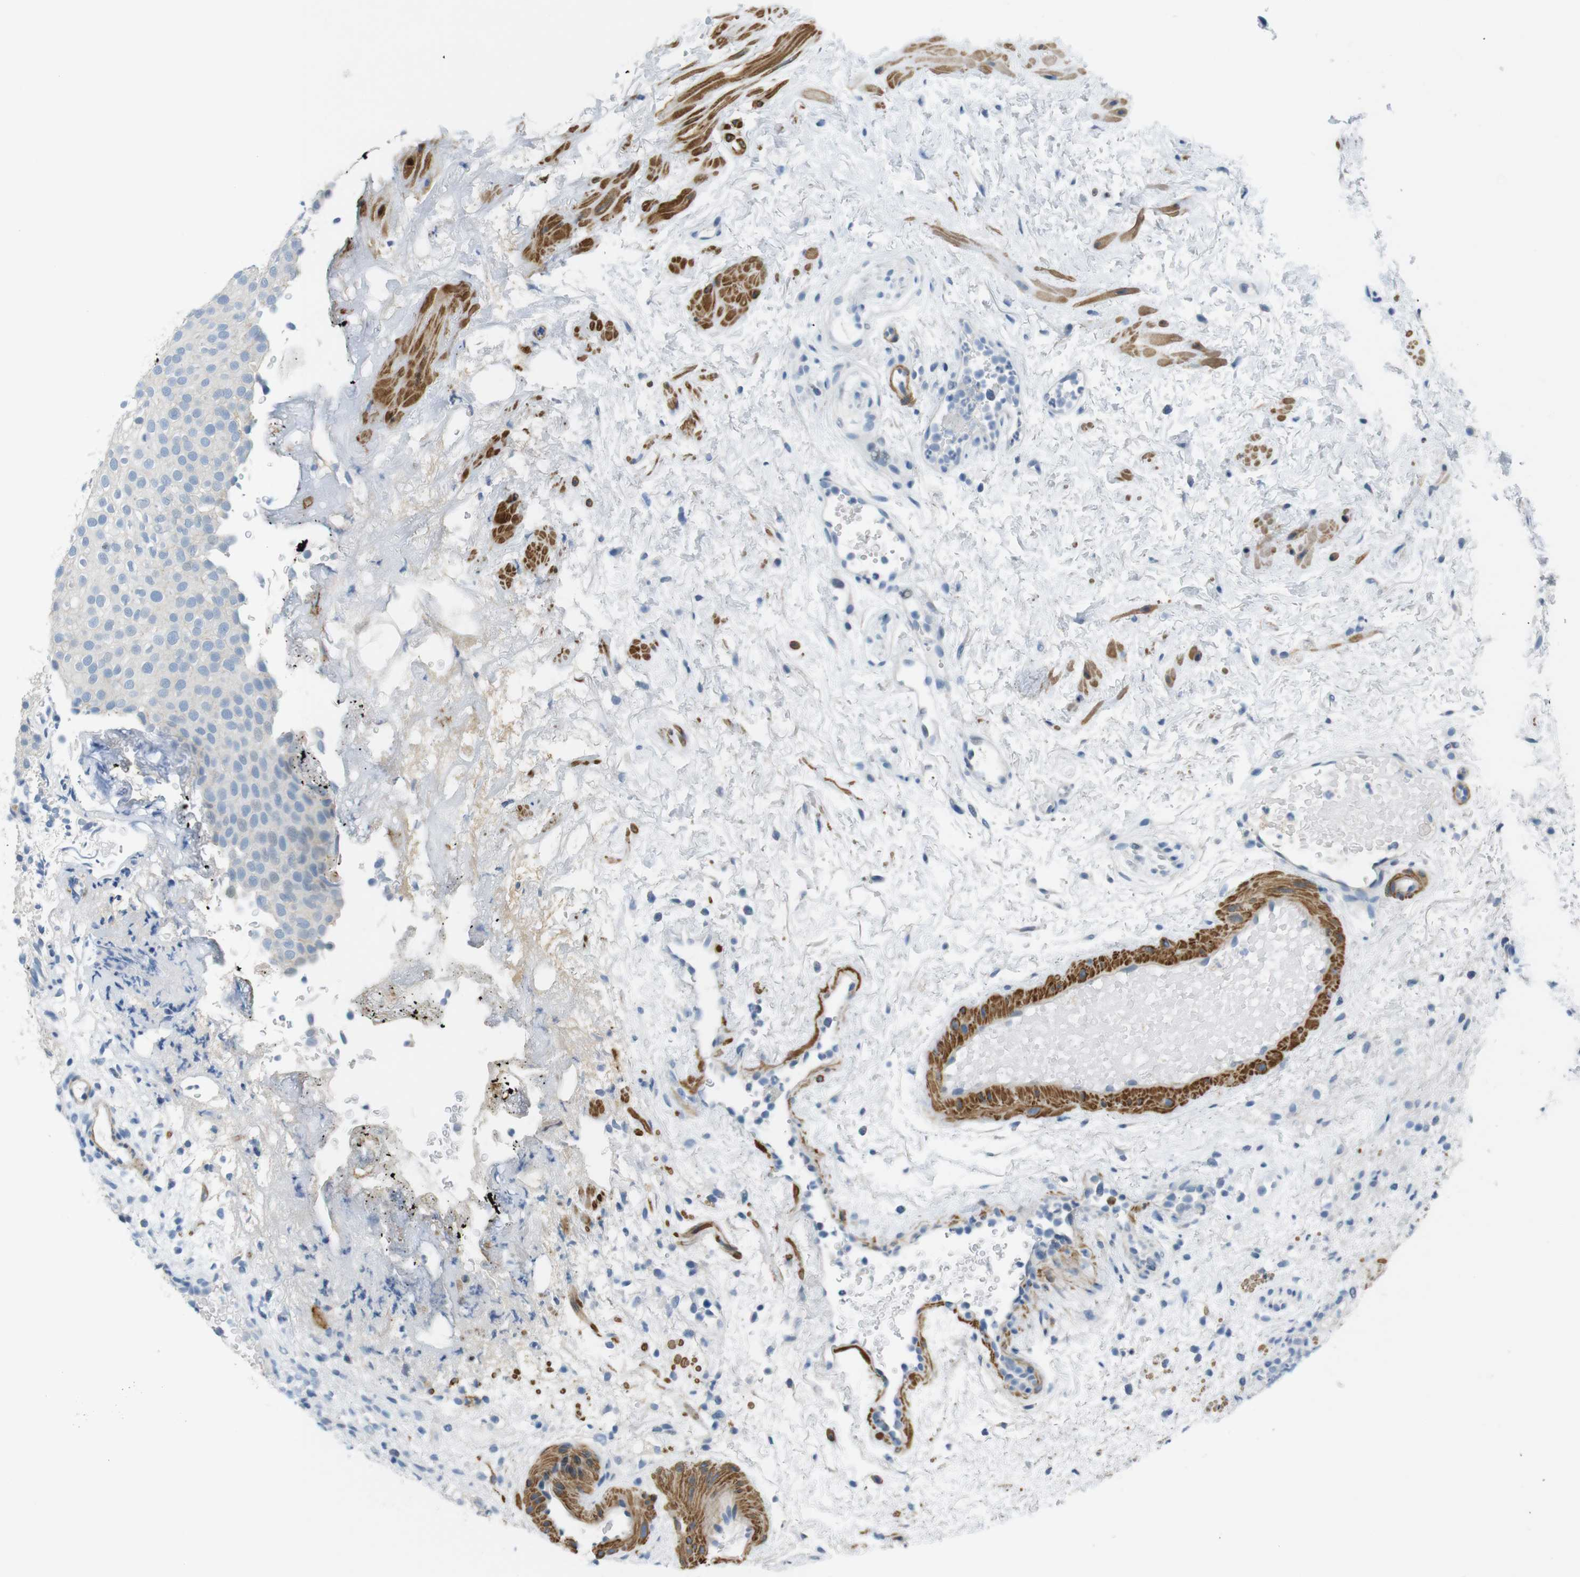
{"staining": {"intensity": "negative", "quantity": "none", "location": "none"}, "tissue": "urothelial cancer", "cell_type": "Tumor cells", "image_type": "cancer", "snomed": [{"axis": "morphology", "description": "Urothelial carcinoma, Low grade"}, {"axis": "topography", "description": "Urinary bladder"}], "caption": "A histopathology image of human urothelial cancer is negative for staining in tumor cells.", "gene": "HRH2", "patient": {"sex": "male", "age": 78}}